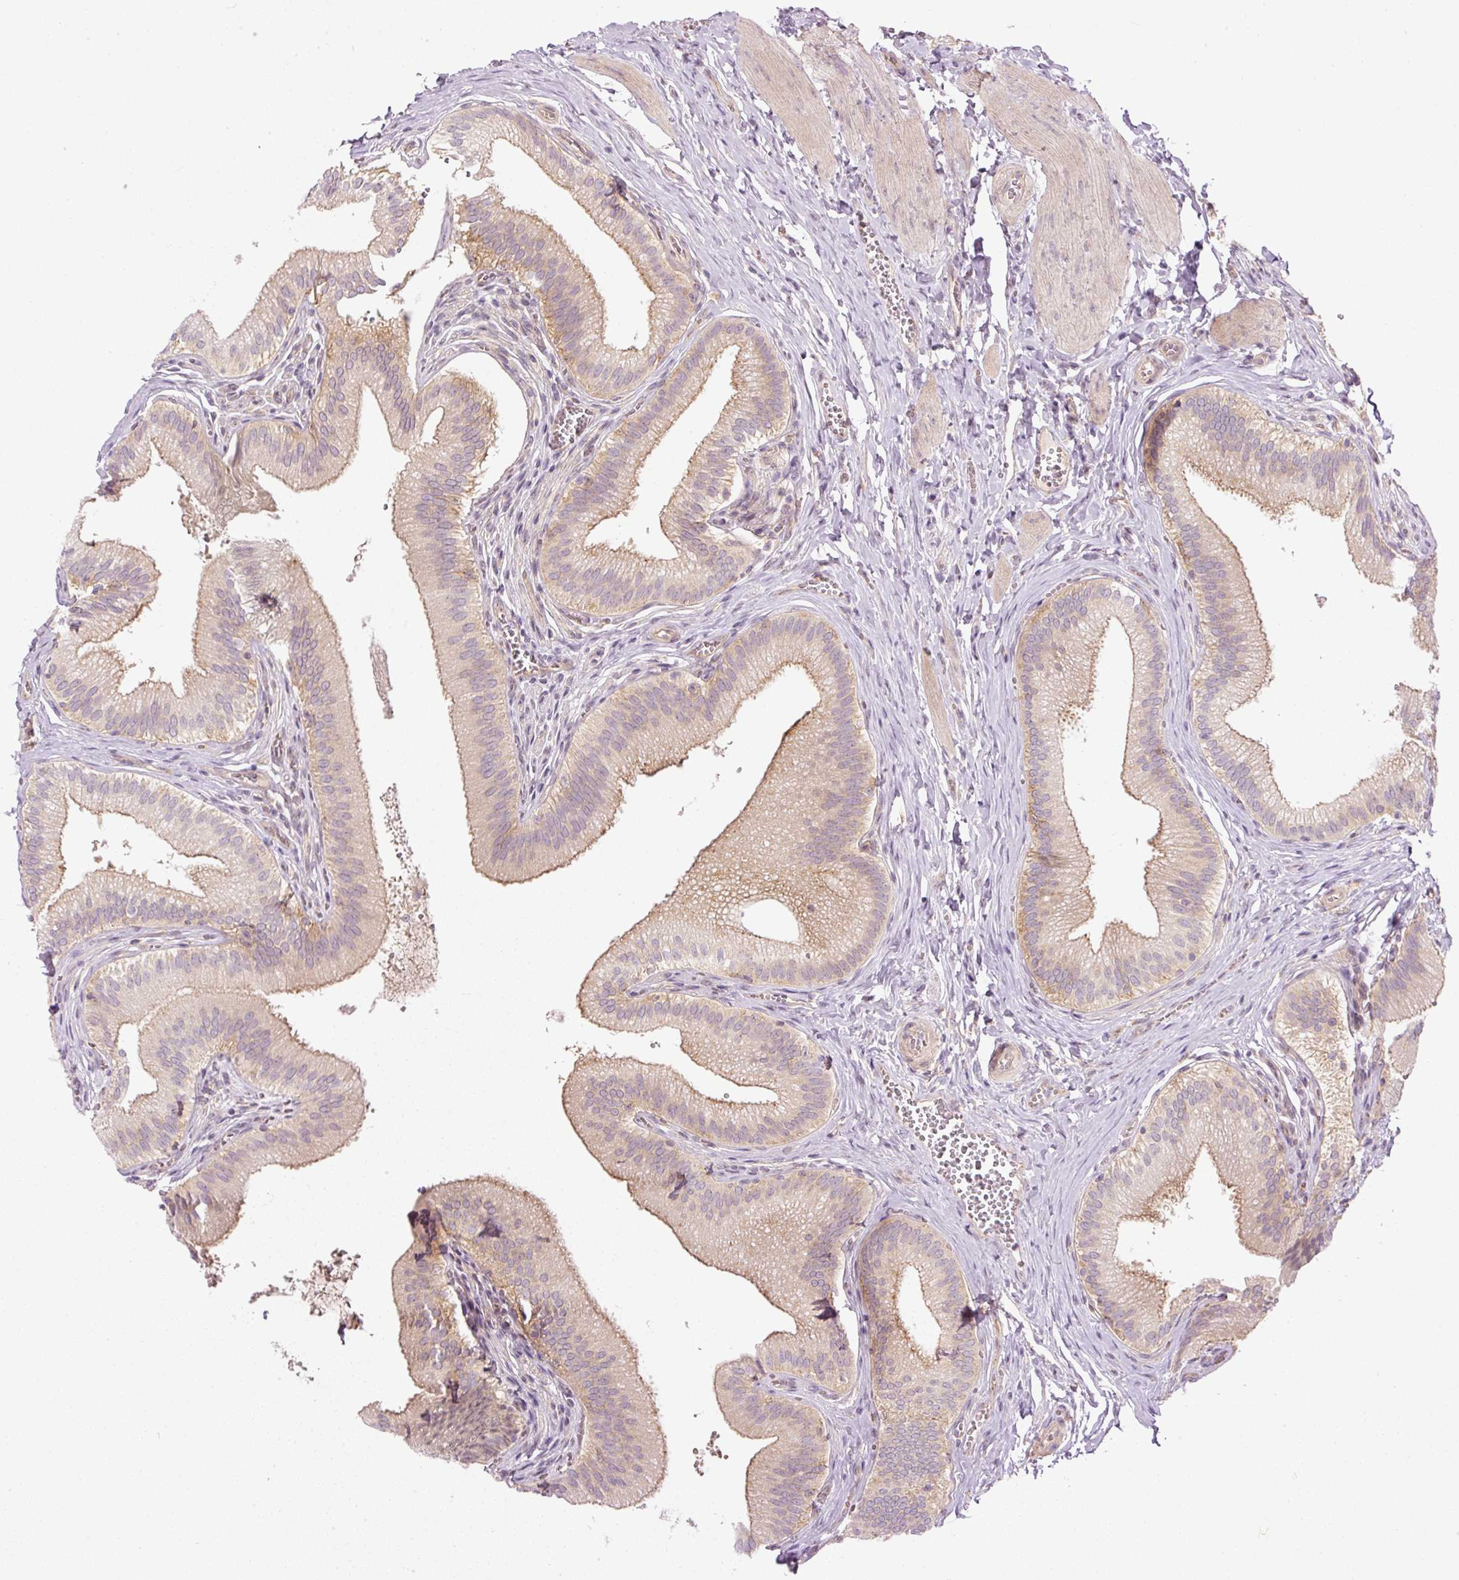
{"staining": {"intensity": "moderate", "quantity": ">75%", "location": "cytoplasmic/membranous"}, "tissue": "gallbladder", "cell_type": "Glandular cells", "image_type": "normal", "snomed": [{"axis": "morphology", "description": "Normal tissue, NOS"}, {"axis": "topography", "description": "Gallbladder"}], "caption": "Protein staining of normal gallbladder displays moderate cytoplasmic/membranous expression in approximately >75% of glandular cells.", "gene": "MZT2A", "patient": {"sex": "male", "age": 17}}